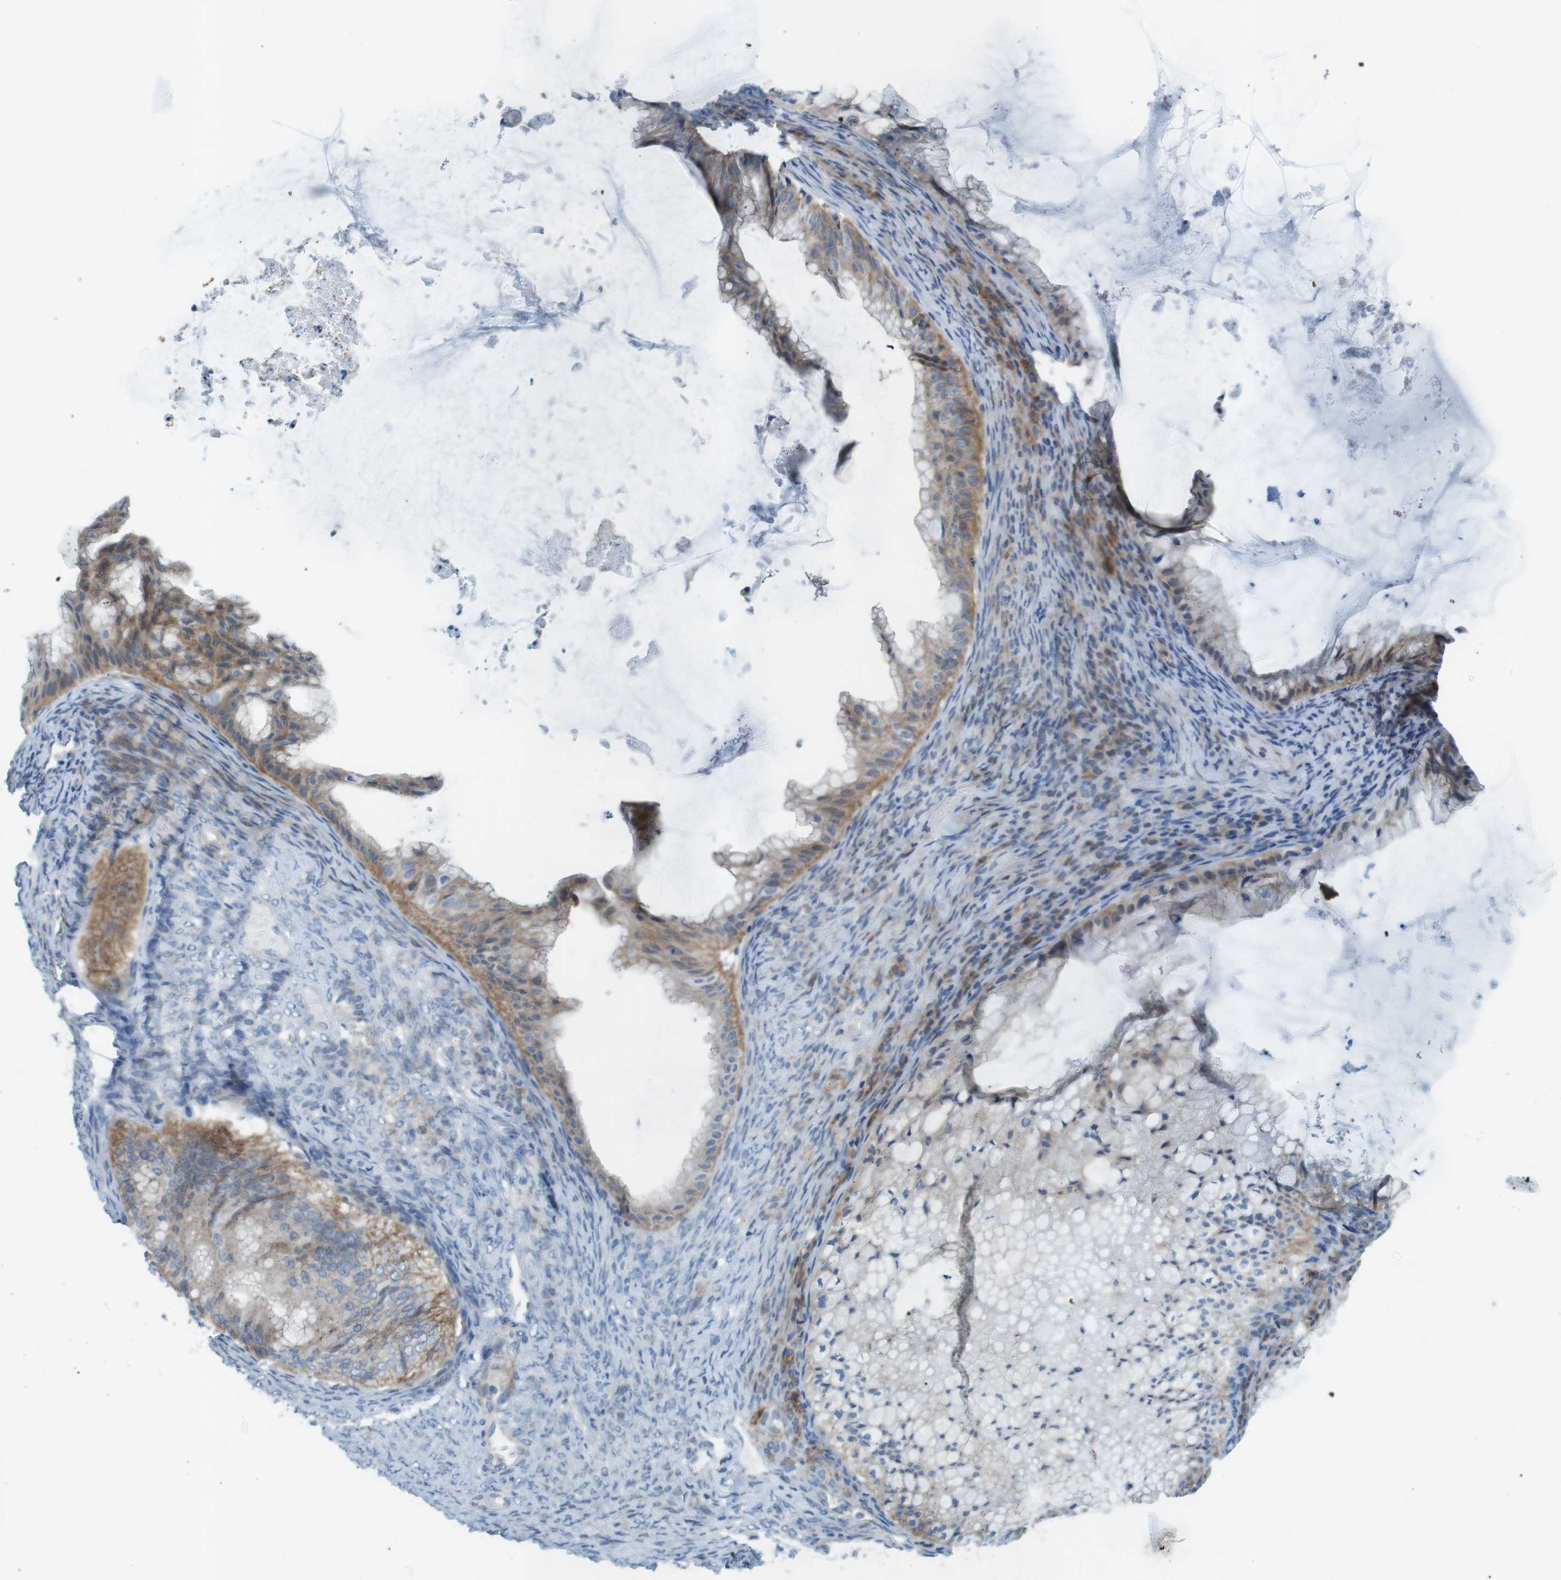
{"staining": {"intensity": "moderate", "quantity": "25%-75%", "location": "cytoplasmic/membranous"}, "tissue": "ovarian cancer", "cell_type": "Tumor cells", "image_type": "cancer", "snomed": [{"axis": "morphology", "description": "Cystadenocarcinoma, mucinous, NOS"}, {"axis": "topography", "description": "Ovary"}], "caption": "There is medium levels of moderate cytoplasmic/membranous expression in tumor cells of mucinous cystadenocarcinoma (ovarian), as demonstrated by immunohistochemical staining (brown color).", "gene": "TYW1", "patient": {"sex": "female", "age": 61}}